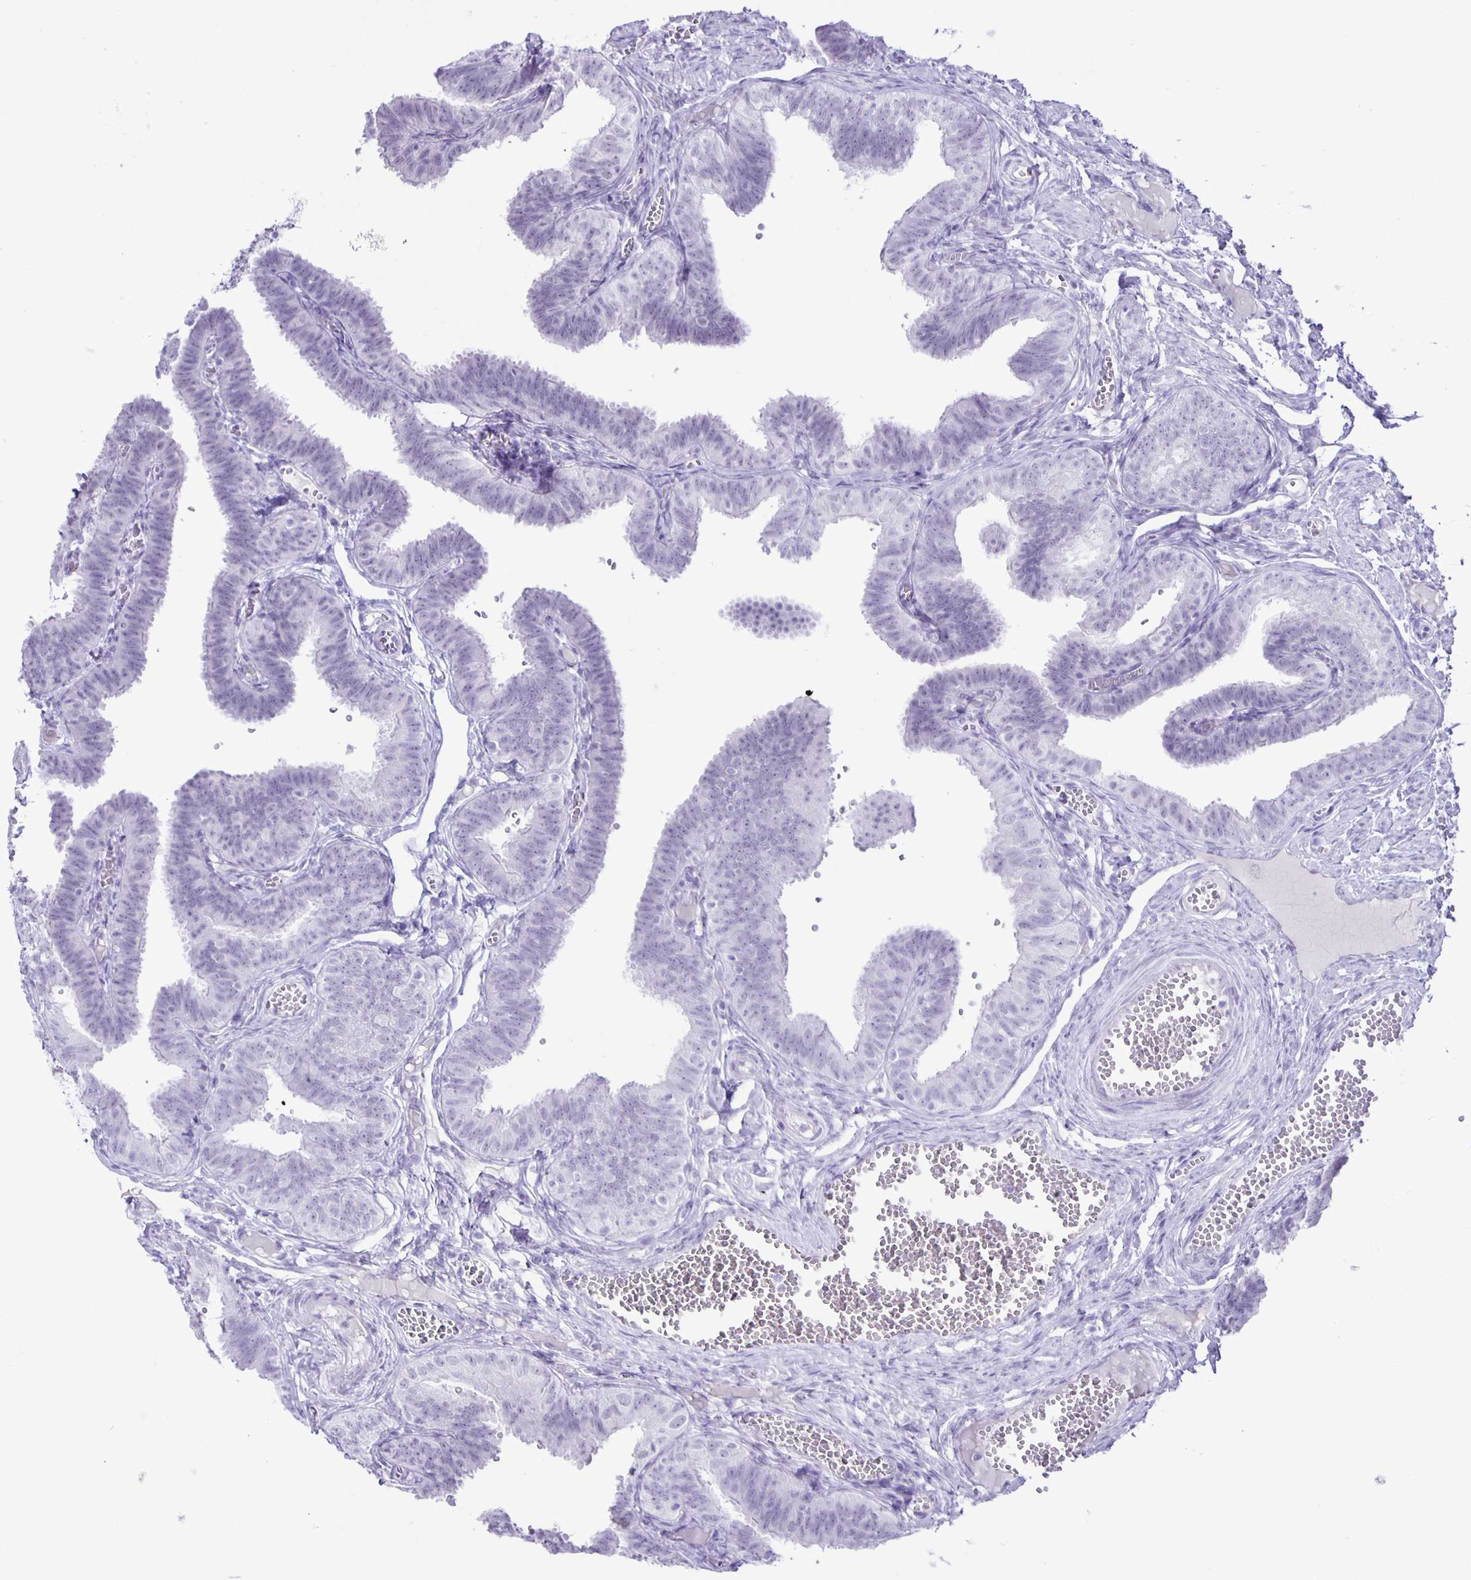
{"staining": {"intensity": "negative", "quantity": "none", "location": "none"}, "tissue": "fallopian tube", "cell_type": "Glandular cells", "image_type": "normal", "snomed": [{"axis": "morphology", "description": "Normal tissue, NOS"}, {"axis": "topography", "description": "Fallopian tube"}], "caption": "IHC of normal fallopian tube displays no staining in glandular cells.", "gene": "EZHIP", "patient": {"sex": "female", "age": 25}}